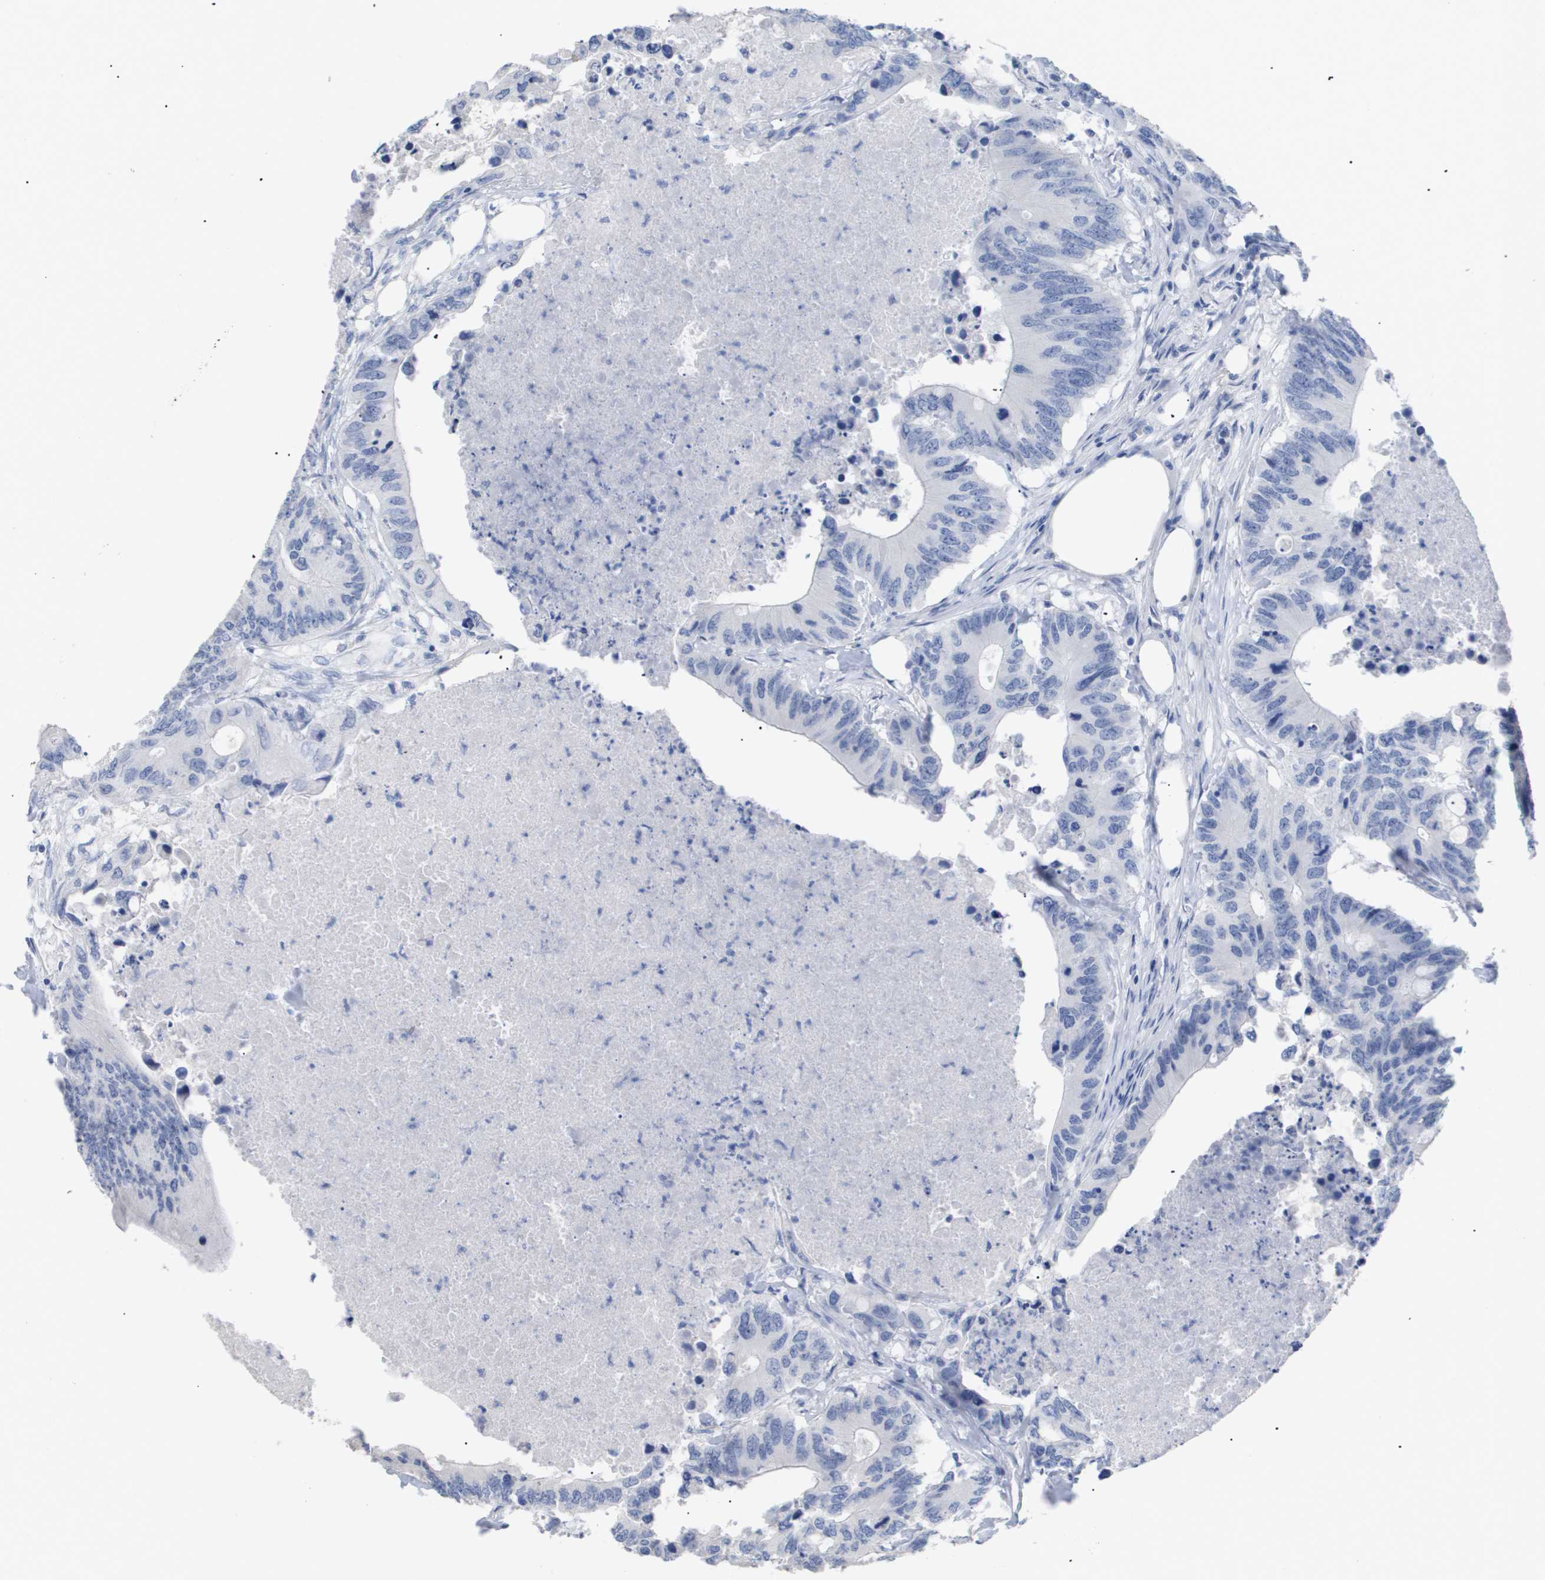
{"staining": {"intensity": "negative", "quantity": "none", "location": "none"}, "tissue": "colorectal cancer", "cell_type": "Tumor cells", "image_type": "cancer", "snomed": [{"axis": "morphology", "description": "Adenocarcinoma, NOS"}, {"axis": "topography", "description": "Colon"}], "caption": "DAB (3,3'-diaminobenzidine) immunohistochemical staining of colorectal cancer shows no significant positivity in tumor cells.", "gene": "CAV3", "patient": {"sex": "male", "age": 71}}